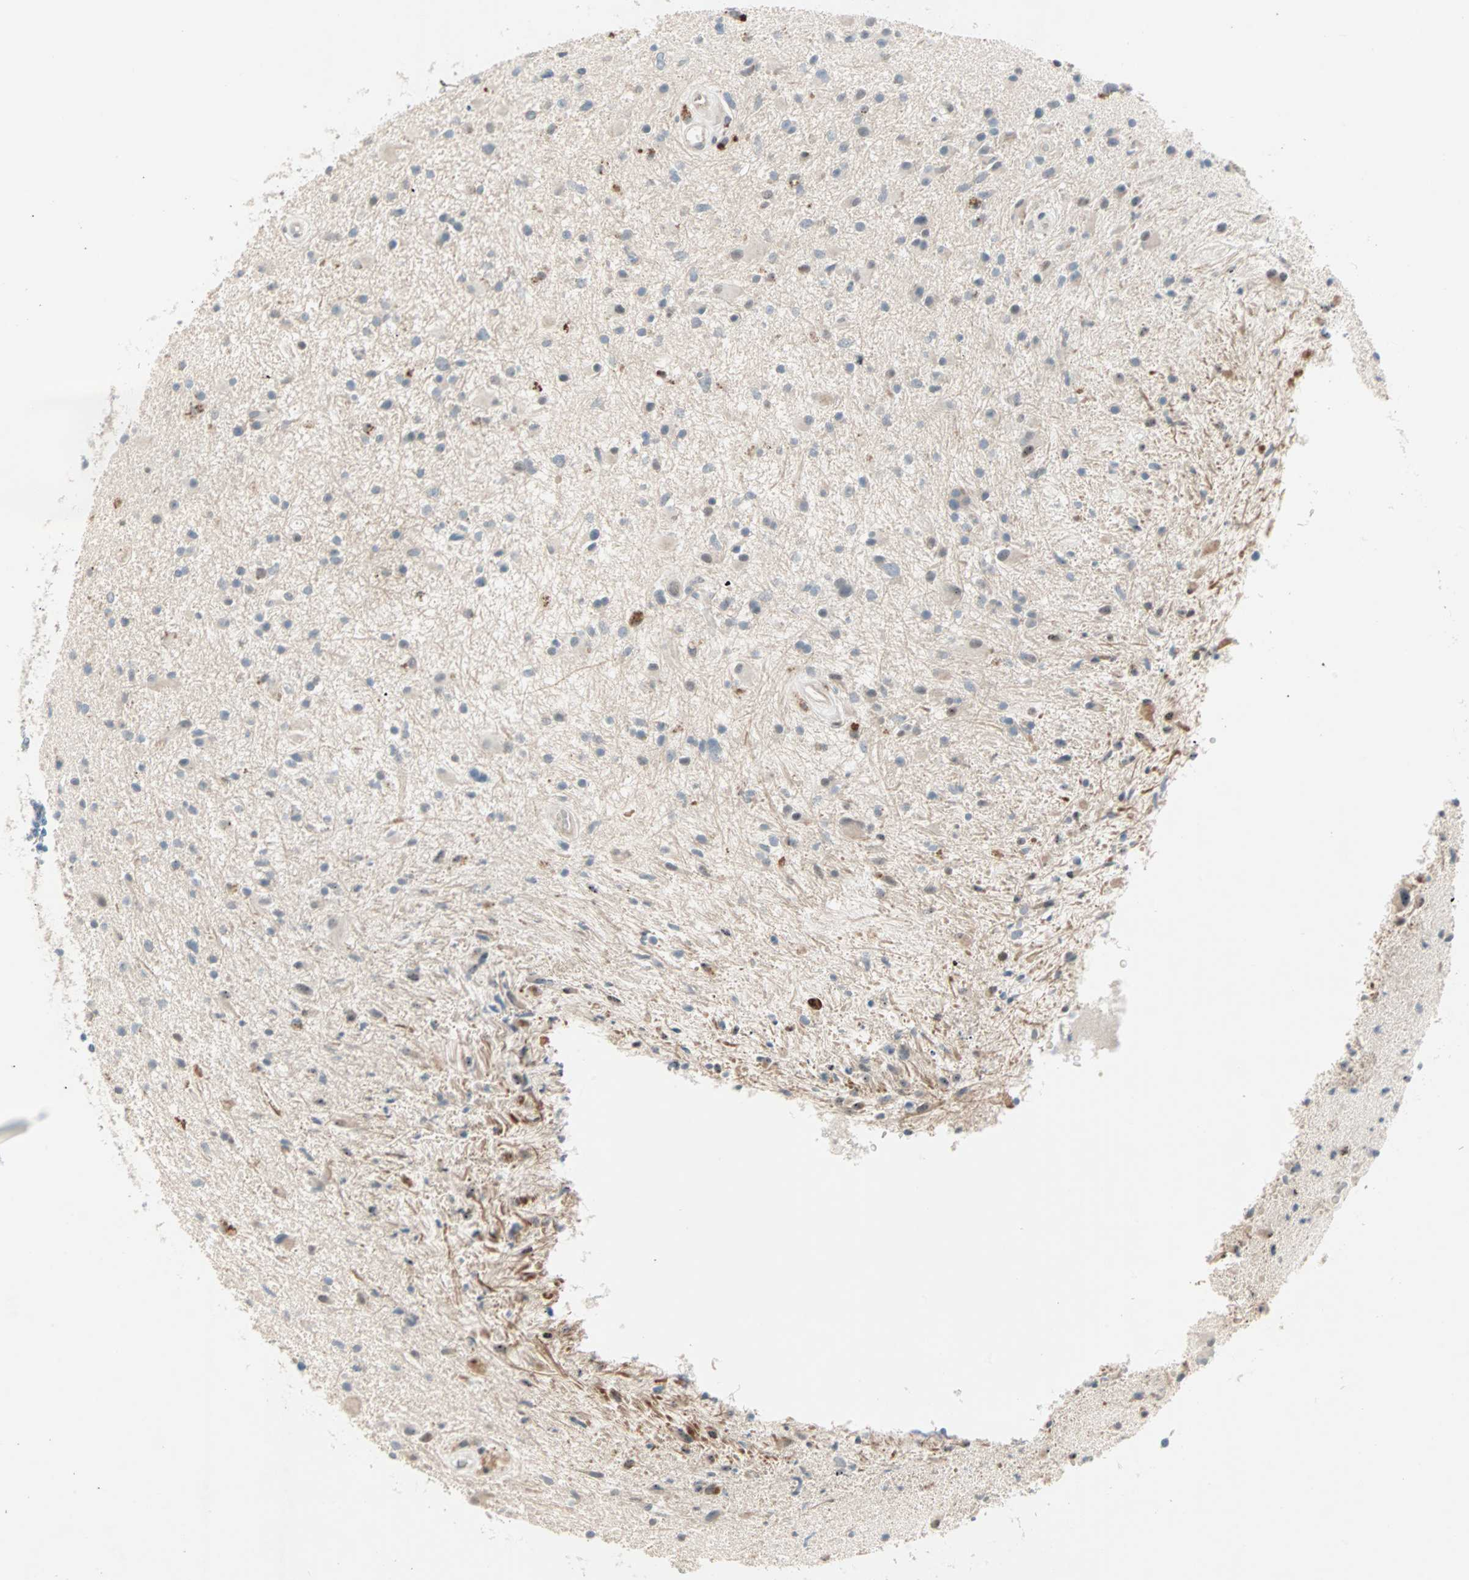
{"staining": {"intensity": "weak", "quantity": "<25%", "location": "cytoplasmic/membranous"}, "tissue": "glioma", "cell_type": "Tumor cells", "image_type": "cancer", "snomed": [{"axis": "morphology", "description": "Glioma, malignant, High grade"}, {"axis": "topography", "description": "Brain"}], "caption": "The micrograph demonstrates no staining of tumor cells in glioma.", "gene": "CAND2", "patient": {"sex": "male", "age": 33}}